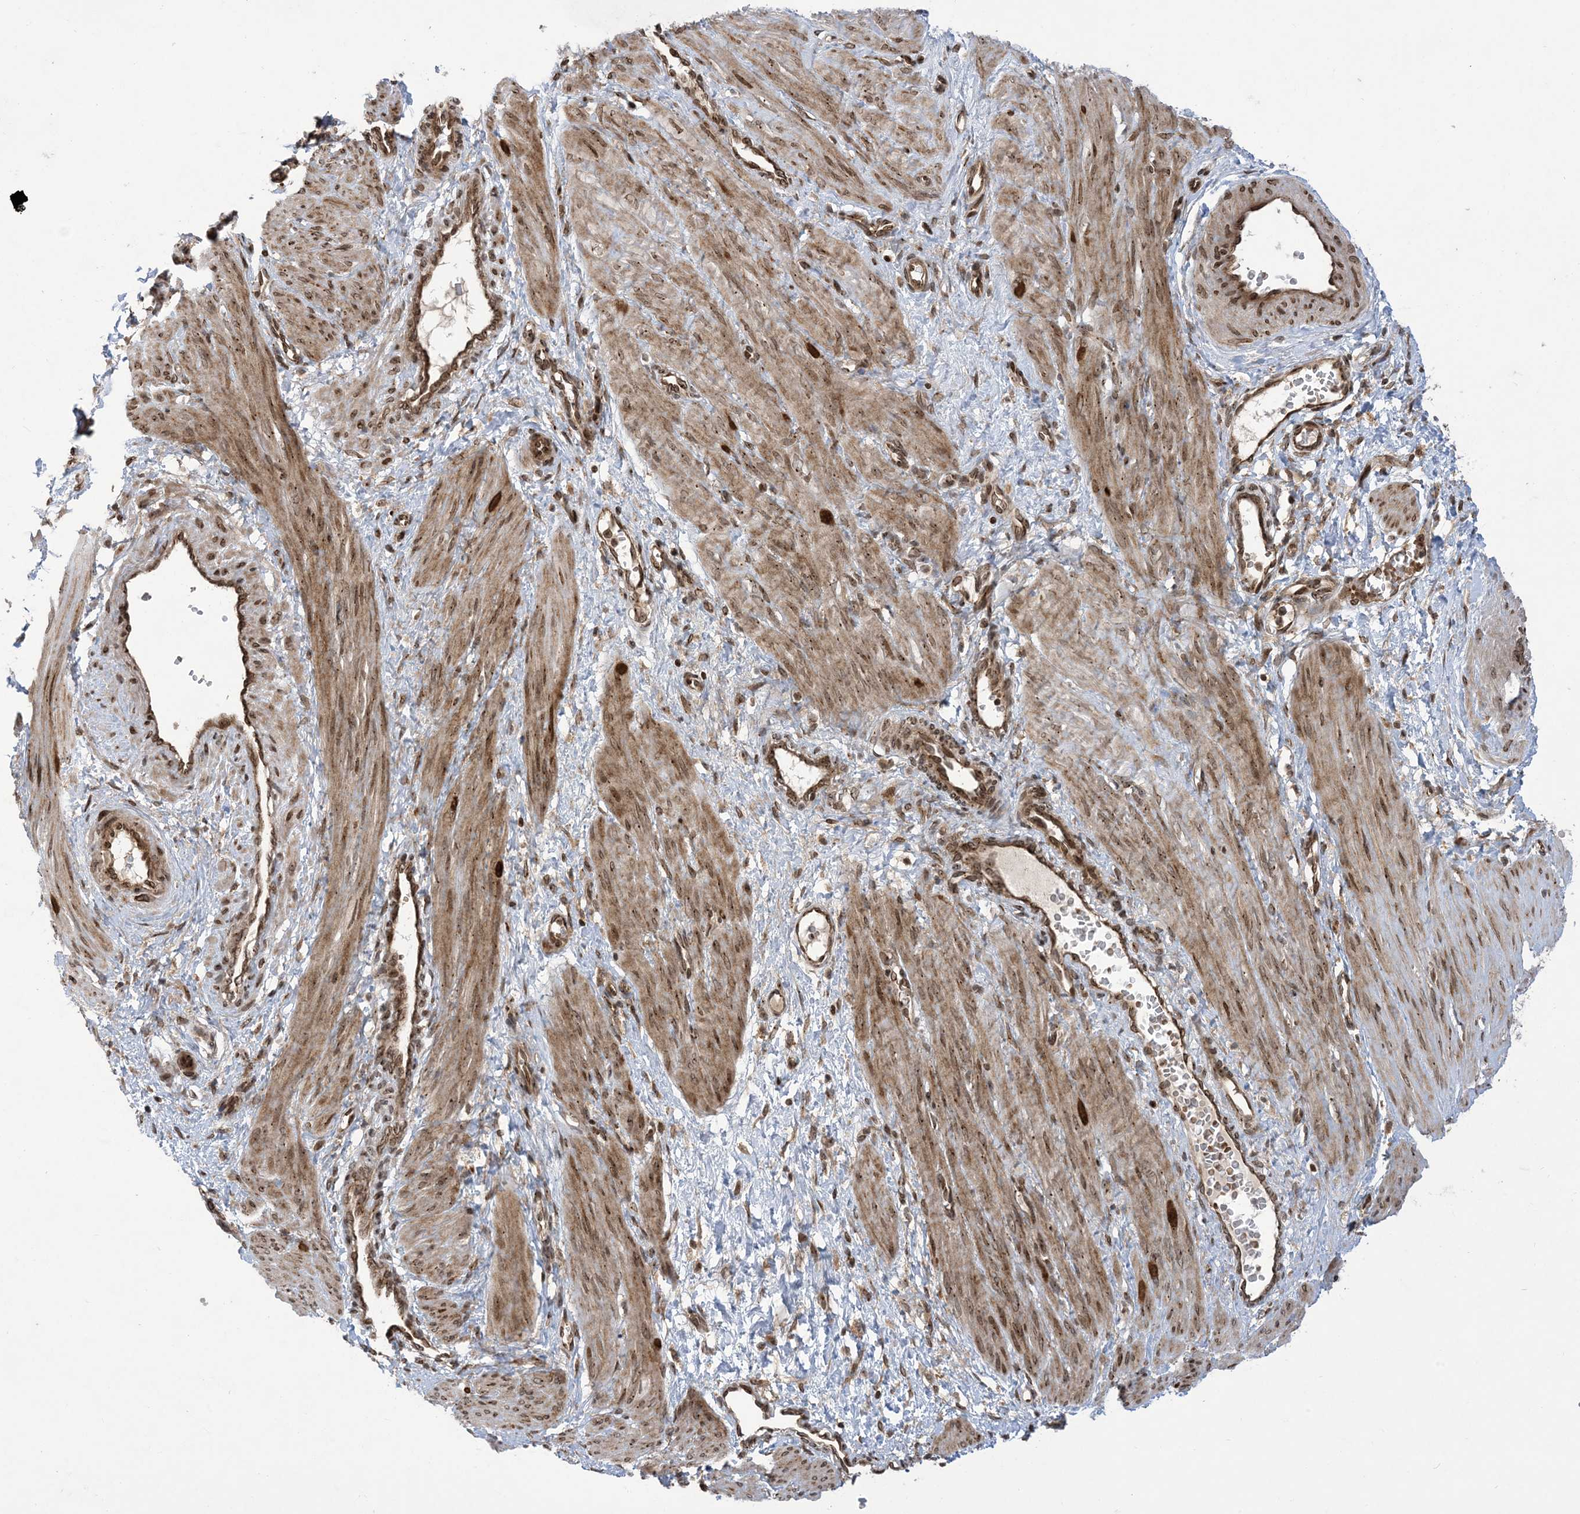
{"staining": {"intensity": "moderate", "quantity": ">75%", "location": "cytoplasmic/membranous,nuclear"}, "tissue": "smooth muscle", "cell_type": "Smooth muscle cells", "image_type": "normal", "snomed": [{"axis": "morphology", "description": "Normal tissue, NOS"}, {"axis": "topography", "description": "Endometrium"}], "caption": "The histopathology image displays immunohistochemical staining of benign smooth muscle. There is moderate cytoplasmic/membranous,nuclear expression is appreciated in about >75% of smooth muscle cells.", "gene": "CASP4", "patient": {"sex": "female", "age": 33}}